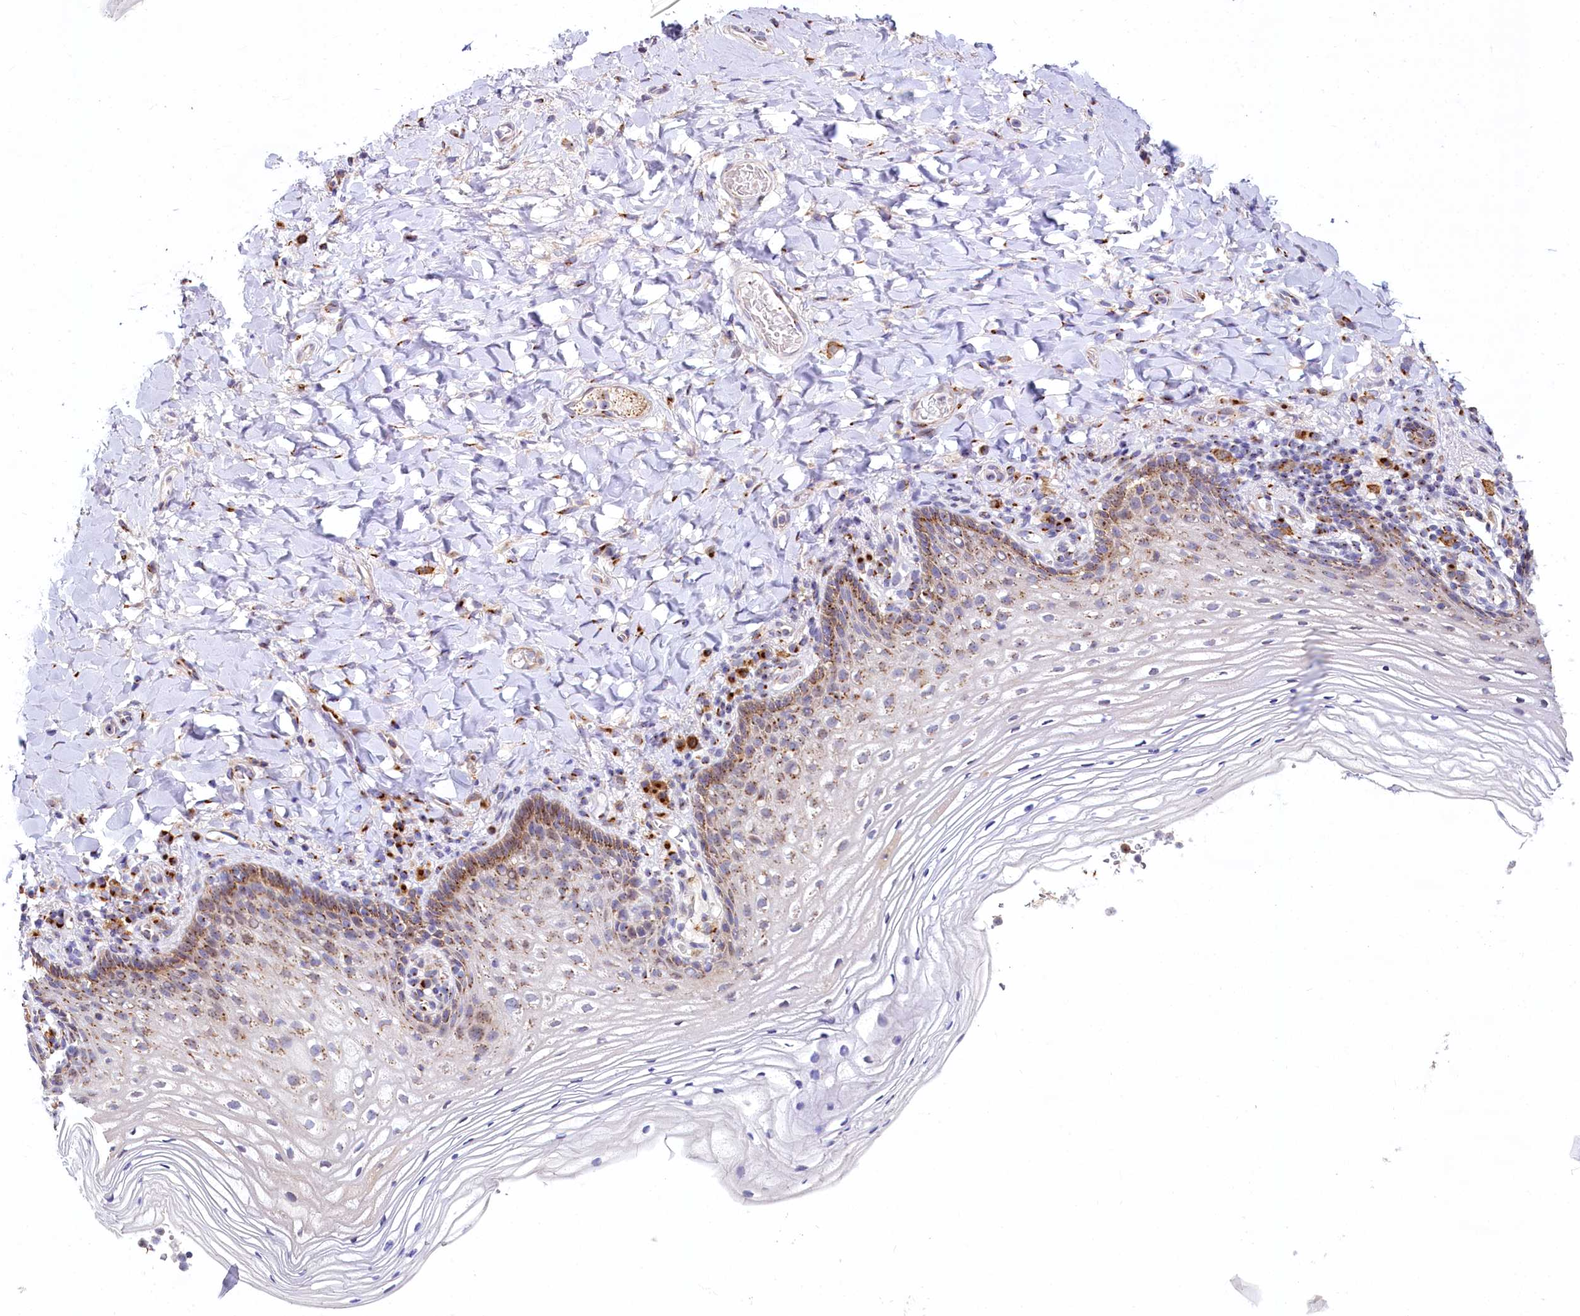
{"staining": {"intensity": "moderate", "quantity": "25%-75%", "location": "cytoplasmic/membranous"}, "tissue": "vagina", "cell_type": "Squamous epithelial cells", "image_type": "normal", "snomed": [{"axis": "morphology", "description": "Normal tissue, NOS"}, {"axis": "topography", "description": "Vagina"}], "caption": "Vagina stained with immunohistochemistry (IHC) demonstrates moderate cytoplasmic/membranous expression in approximately 25%-75% of squamous epithelial cells. The protein of interest is shown in brown color, while the nuclei are stained blue.", "gene": "BET1L", "patient": {"sex": "female", "age": 60}}